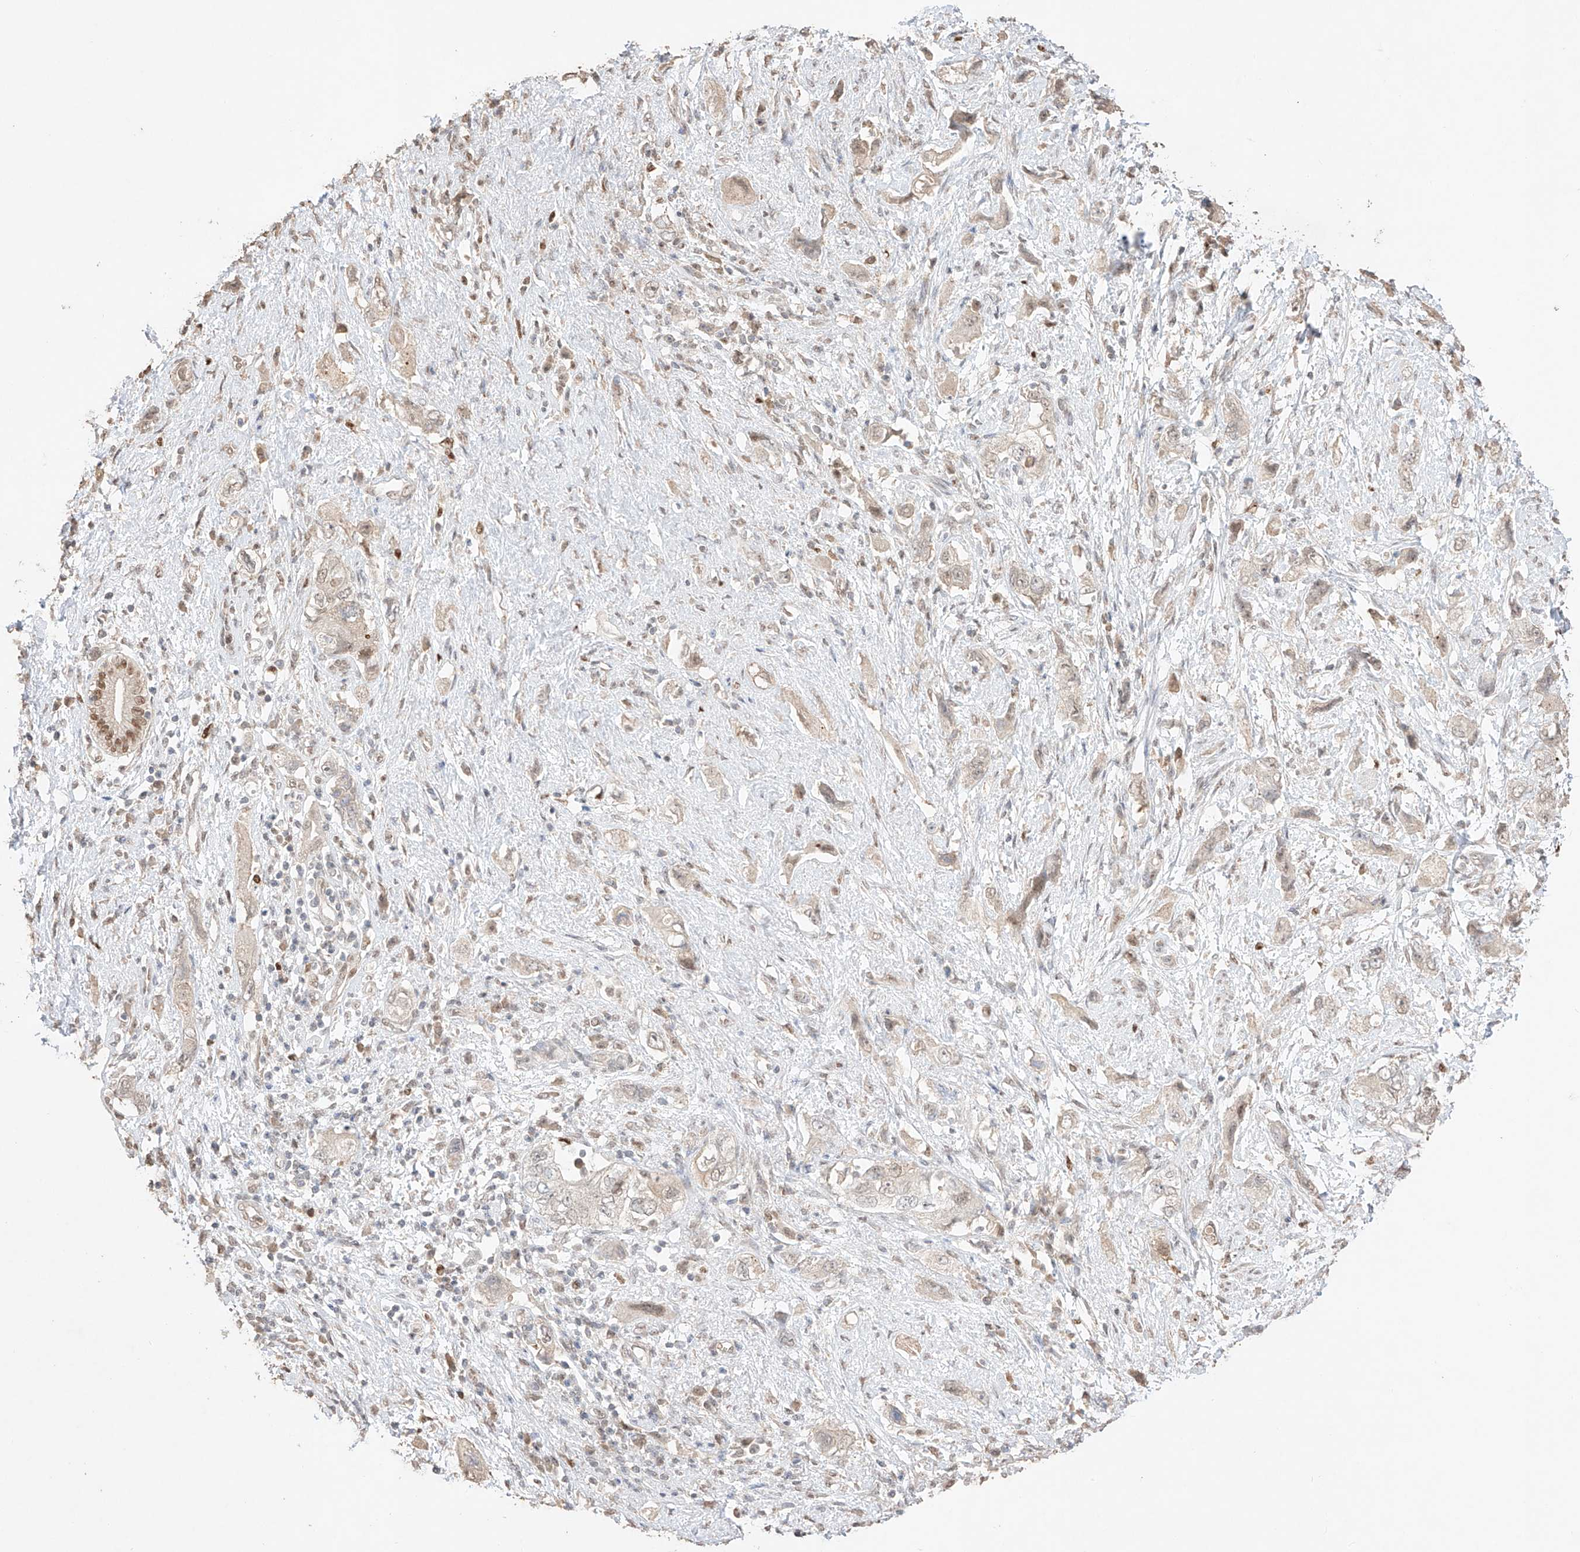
{"staining": {"intensity": "weak", "quantity": ">75%", "location": "nuclear"}, "tissue": "pancreatic cancer", "cell_type": "Tumor cells", "image_type": "cancer", "snomed": [{"axis": "morphology", "description": "Adenocarcinoma, NOS"}, {"axis": "topography", "description": "Pancreas"}], "caption": "Protein expression analysis of pancreatic cancer shows weak nuclear expression in approximately >75% of tumor cells.", "gene": "APIP", "patient": {"sex": "female", "age": 73}}